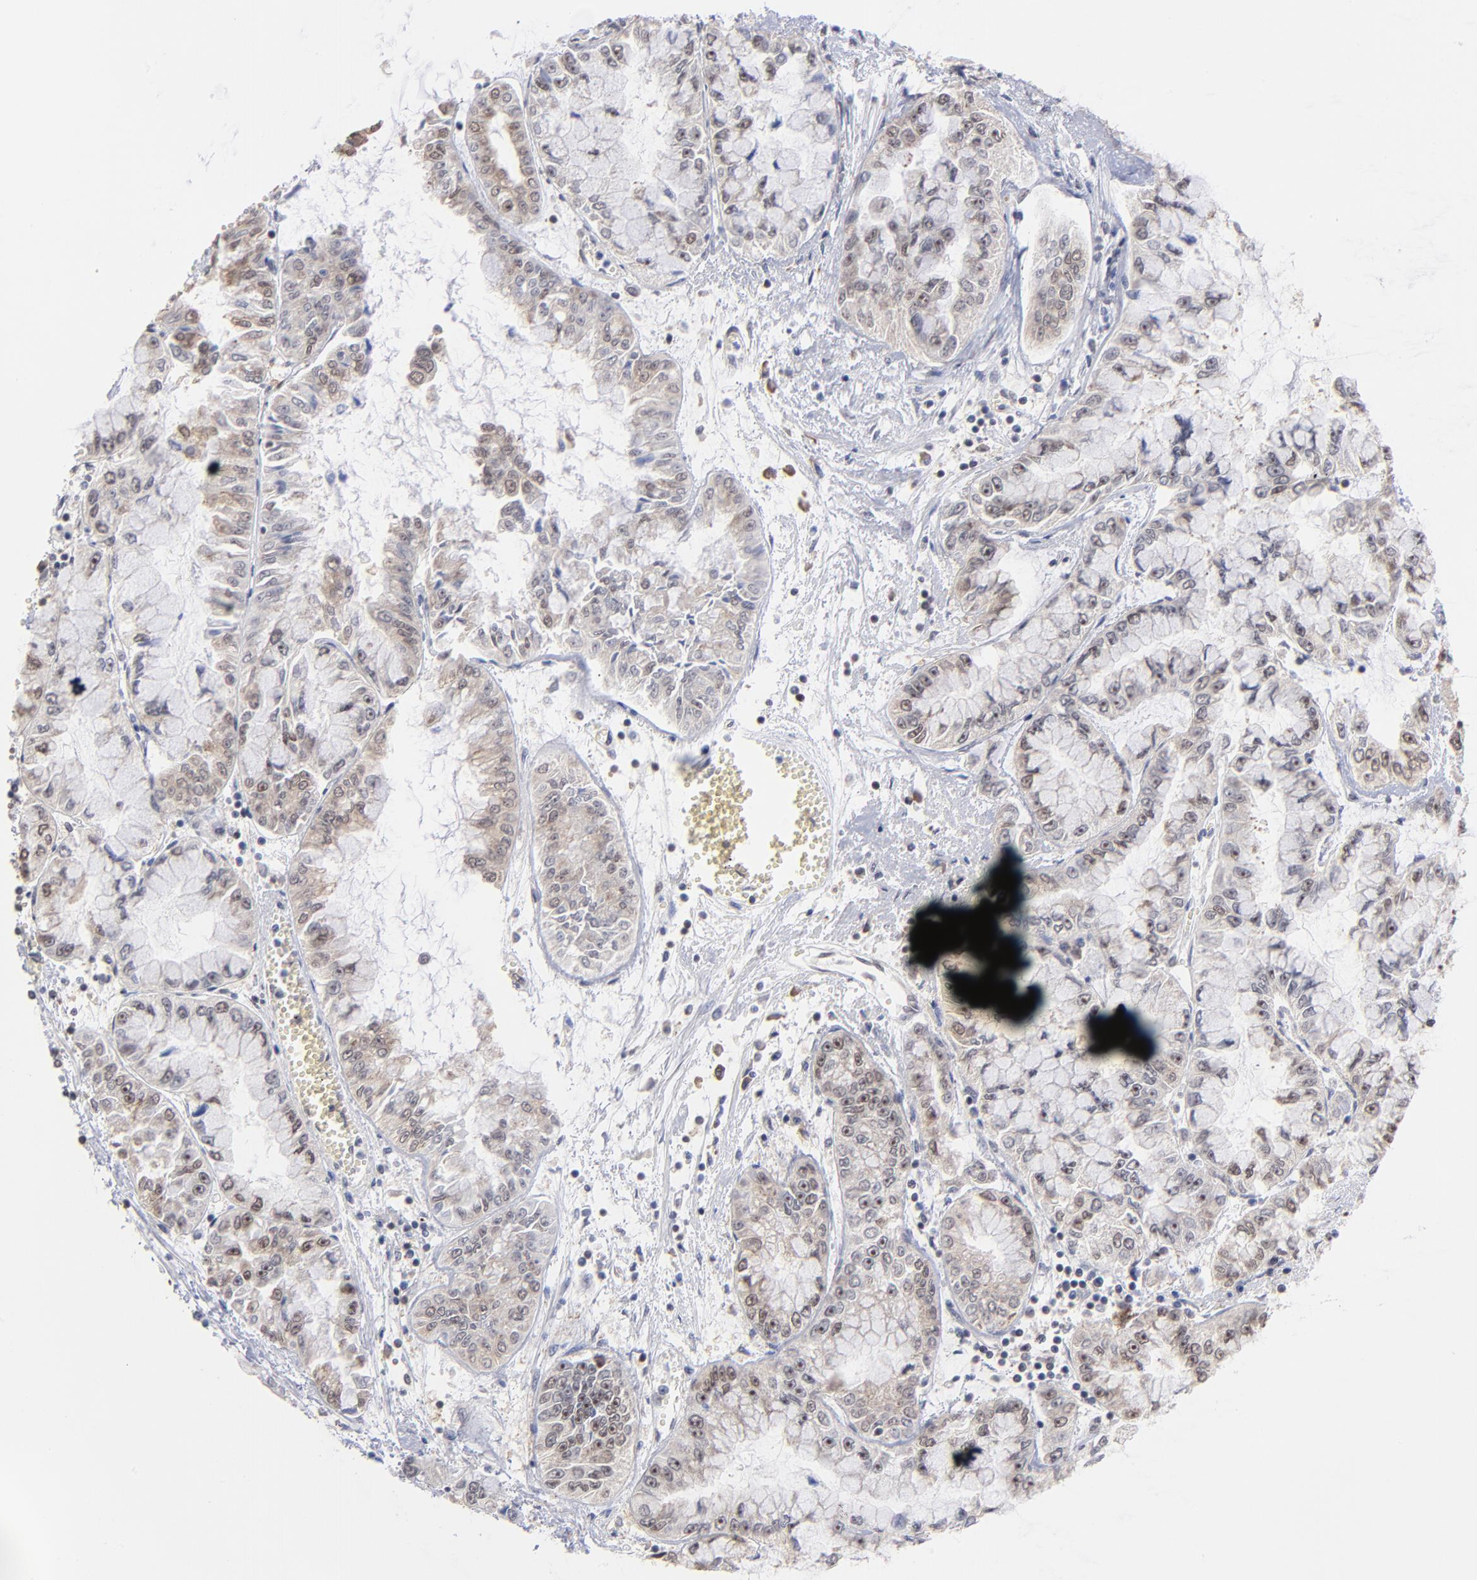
{"staining": {"intensity": "weak", "quantity": "<25%", "location": "nuclear"}, "tissue": "liver cancer", "cell_type": "Tumor cells", "image_type": "cancer", "snomed": [{"axis": "morphology", "description": "Cholangiocarcinoma"}, {"axis": "topography", "description": "Liver"}], "caption": "Tumor cells show no significant expression in liver cancer (cholangiocarcinoma).", "gene": "BRPF1", "patient": {"sex": "female", "age": 79}}